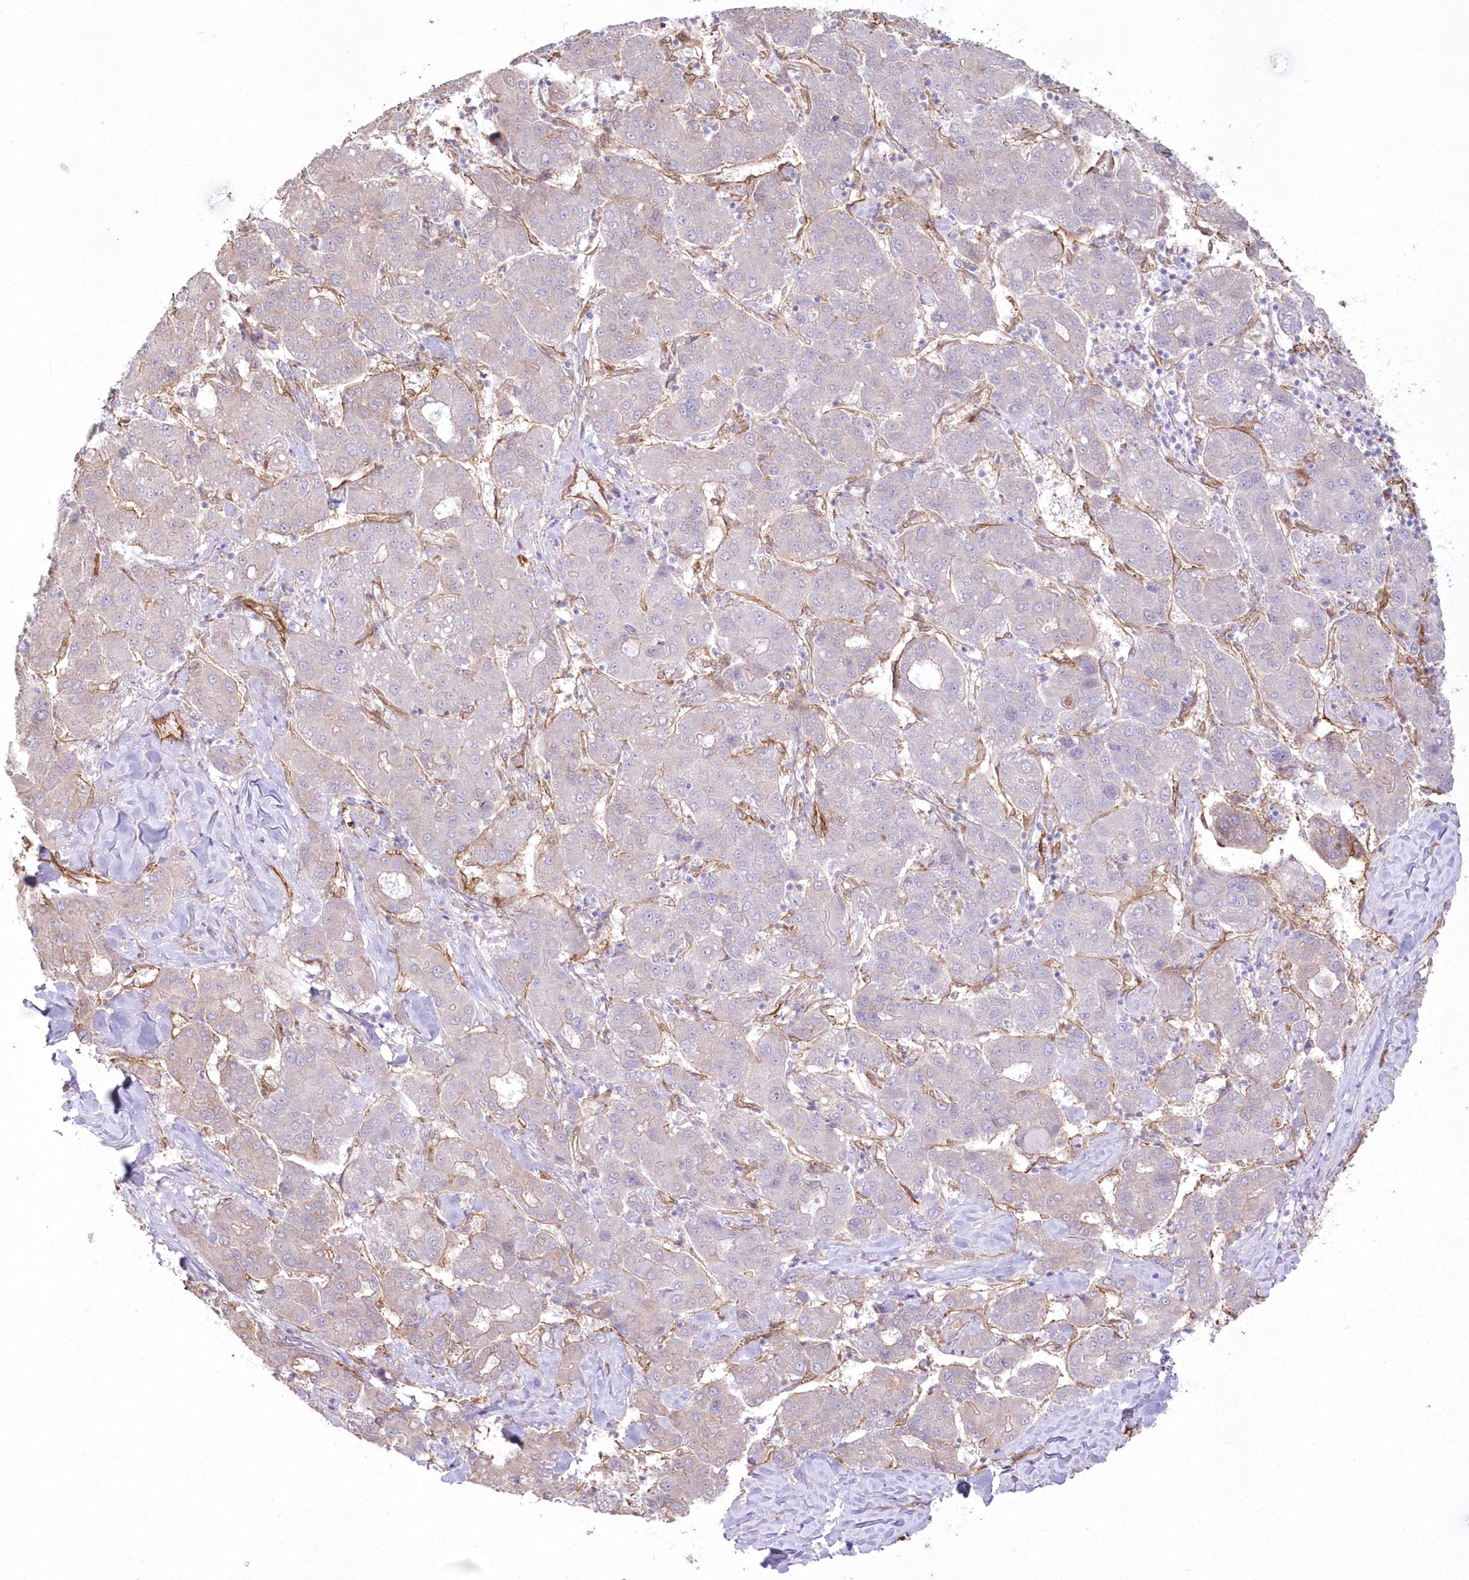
{"staining": {"intensity": "negative", "quantity": "none", "location": "none"}, "tissue": "liver cancer", "cell_type": "Tumor cells", "image_type": "cancer", "snomed": [{"axis": "morphology", "description": "Carcinoma, Hepatocellular, NOS"}, {"axis": "topography", "description": "Liver"}], "caption": "This is a micrograph of immunohistochemistry staining of liver cancer, which shows no positivity in tumor cells.", "gene": "SH3PXD2B", "patient": {"sex": "male", "age": 65}}